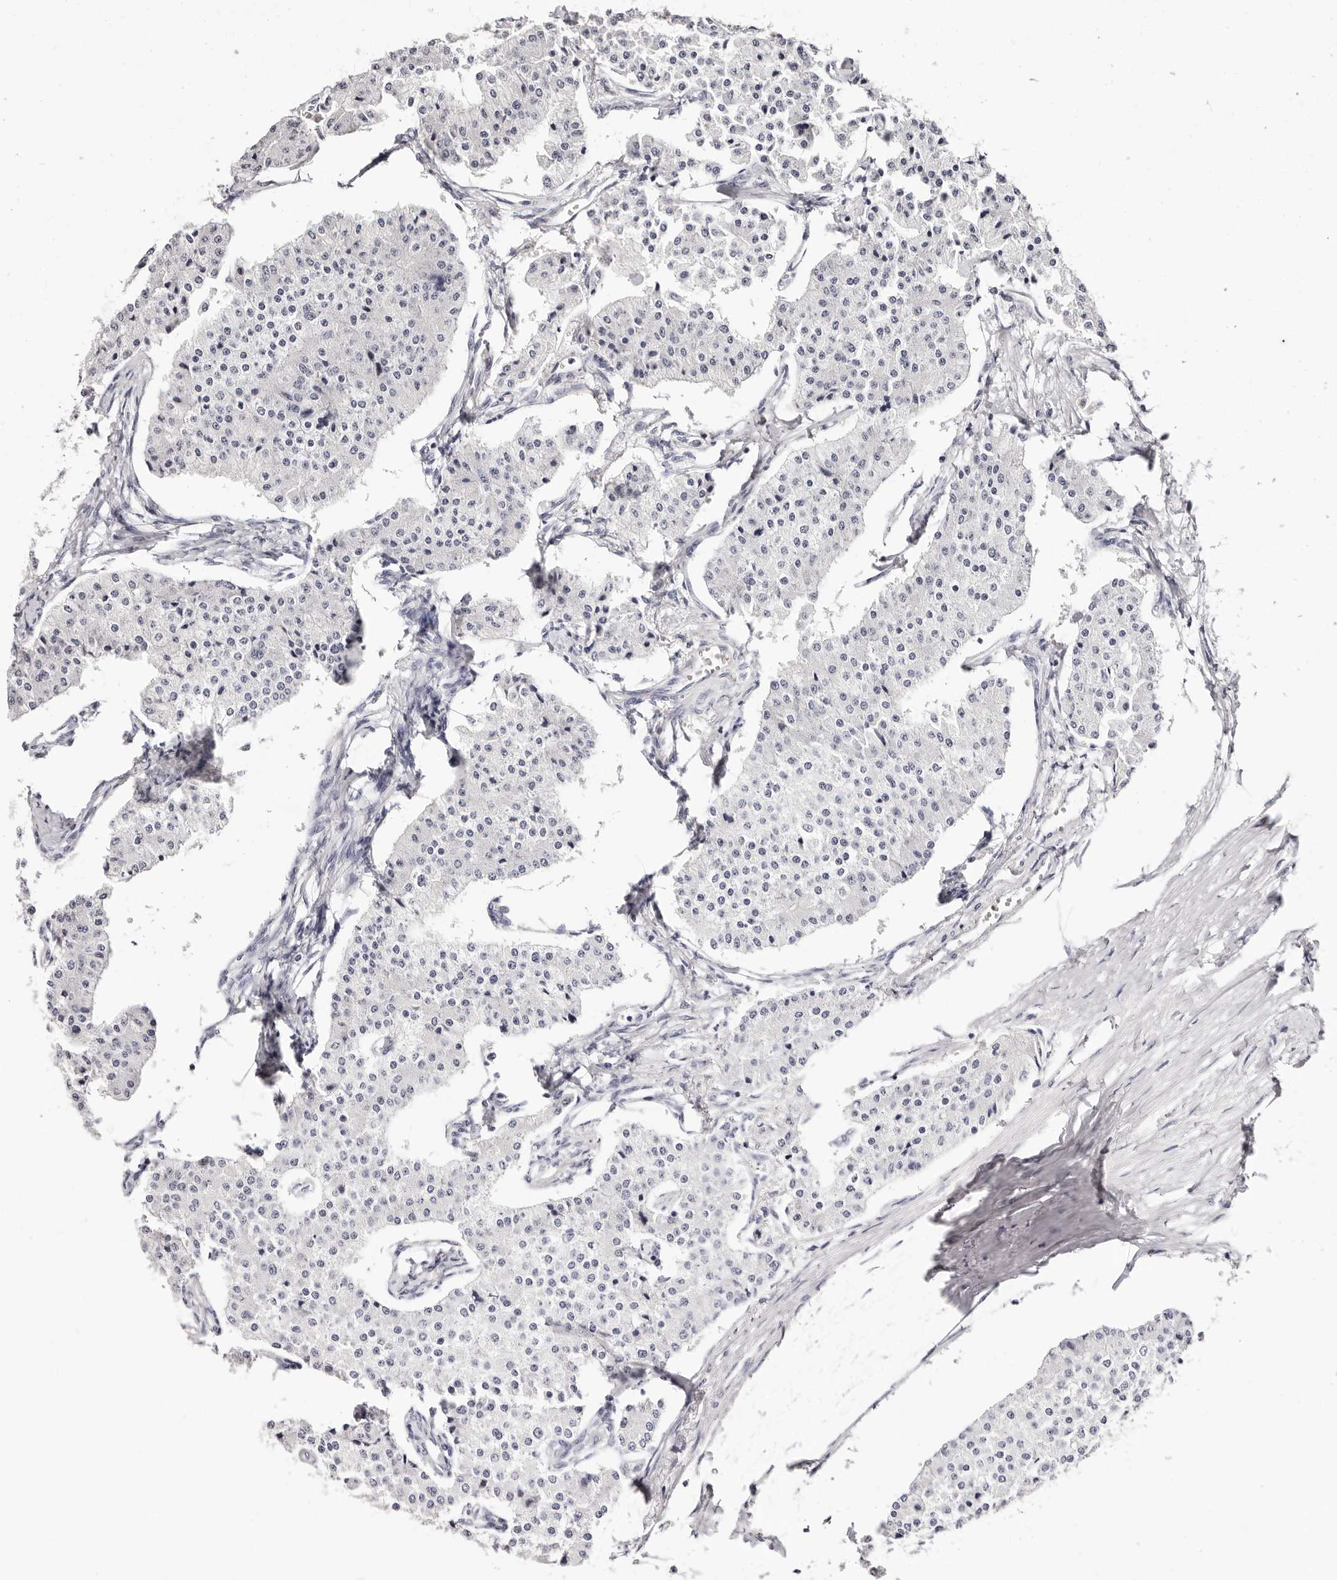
{"staining": {"intensity": "negative", "quantity": "none", "location": "none"}, "tissue": "carcinoid", "cell_type": "Tumor cells", "image_type": "cancer", "snomed": [{"axis": "morphology", "description": "Carcinoid, malignant, NOS"}, {"axis": "topography", "description": "Colon"}], "caption": "Micrograph shows no protein expression in tumor cells of carcinoid tissue.", "gene": "PF4", "patient": {"sex": "female", "age": 52}}